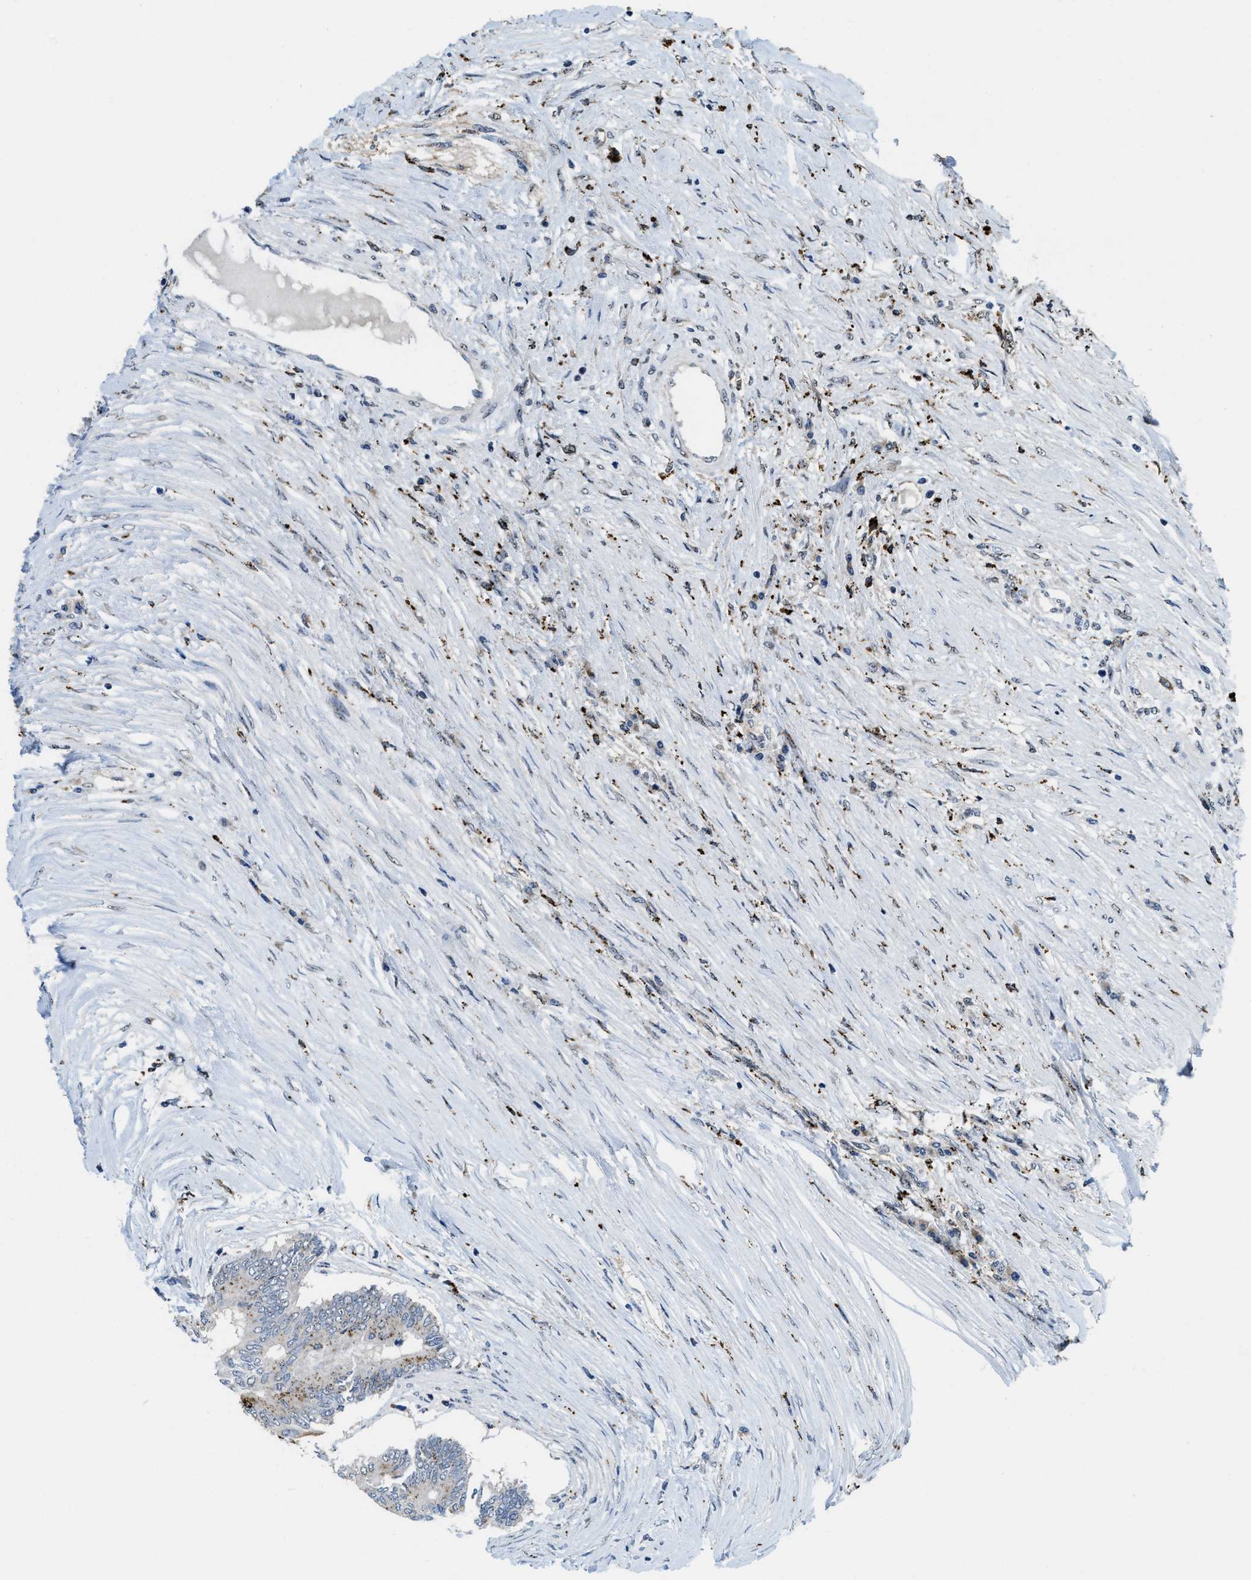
{"staining": {"intensity": "moderate", "quantity": "25%-75%", "location": "cytoplasmic/membranous"}, "tissue": "colorectal cancer", "cell_type": "Tumor cells", "image_type": "cancer", "snomed": [{"axis": "morphology", "description": "Adenocarcinoma, NOS"}, {"axis": "topography", "description": "Rectum"}], "caption": "An IHC image of tumor tissue is shown. Protein staining in brown highlights moderate cytoplasmic/membranous positivity in colorectal cancer (adenocarcinoma) within tumor cells.", "gene": "BMPR2", "patient": {"sex": "male", "age": 63}}